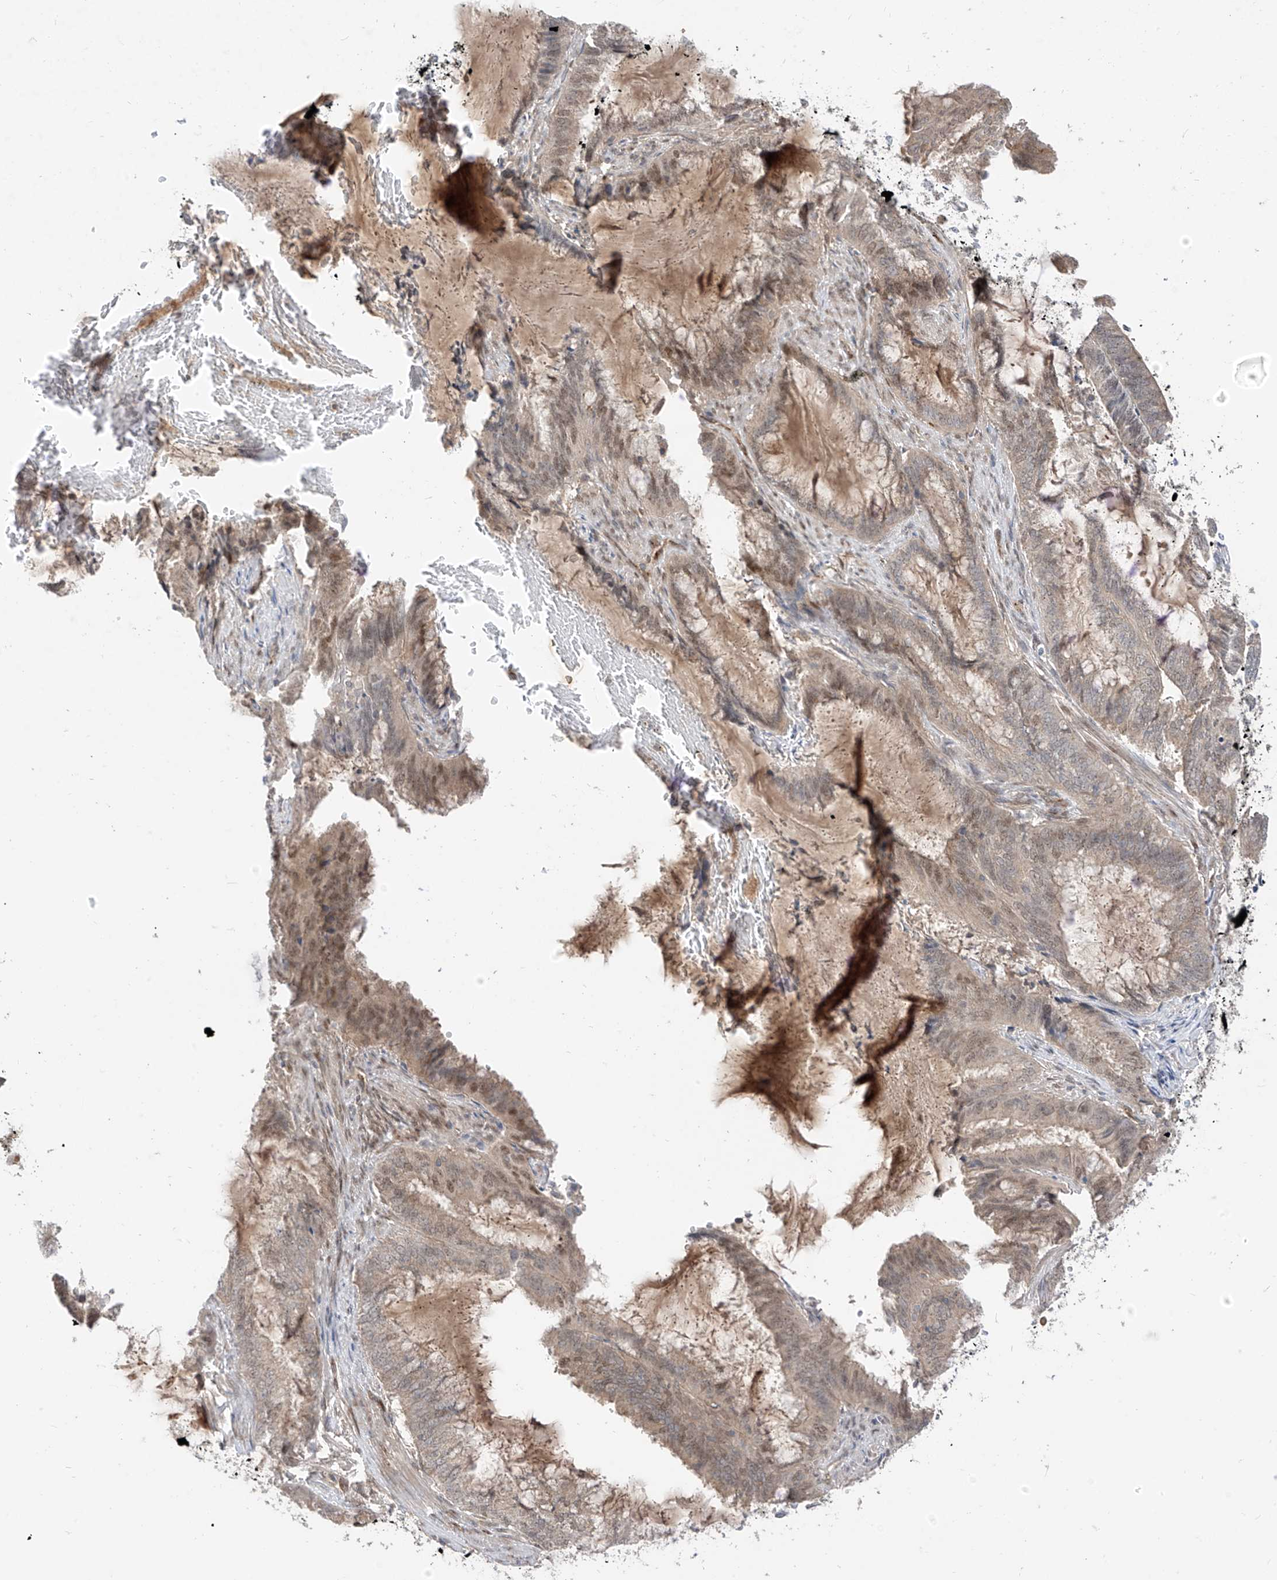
{"staining": {"intensity": "moderate", "quantity": "<25%", "location": "nuclear"}, "tissue": "endometrial cancer", "cell_type": "Tumor cells", "image_type": "cancer", "snomed": [{"axis": "morphology", "description": "Adenocarcinoma, NOS"}, {"axis": "topography", "description": "Endometrium"}], "caption": "Immunohistochemical staining of endometrial cancer reveals low levels of moderate nuclear expression in about <25% of tumor cells. (IHC, brightfield microscopy, high magnification).", "gene": "MRTFA", "patient": {"sex": "female", "age": 51}}